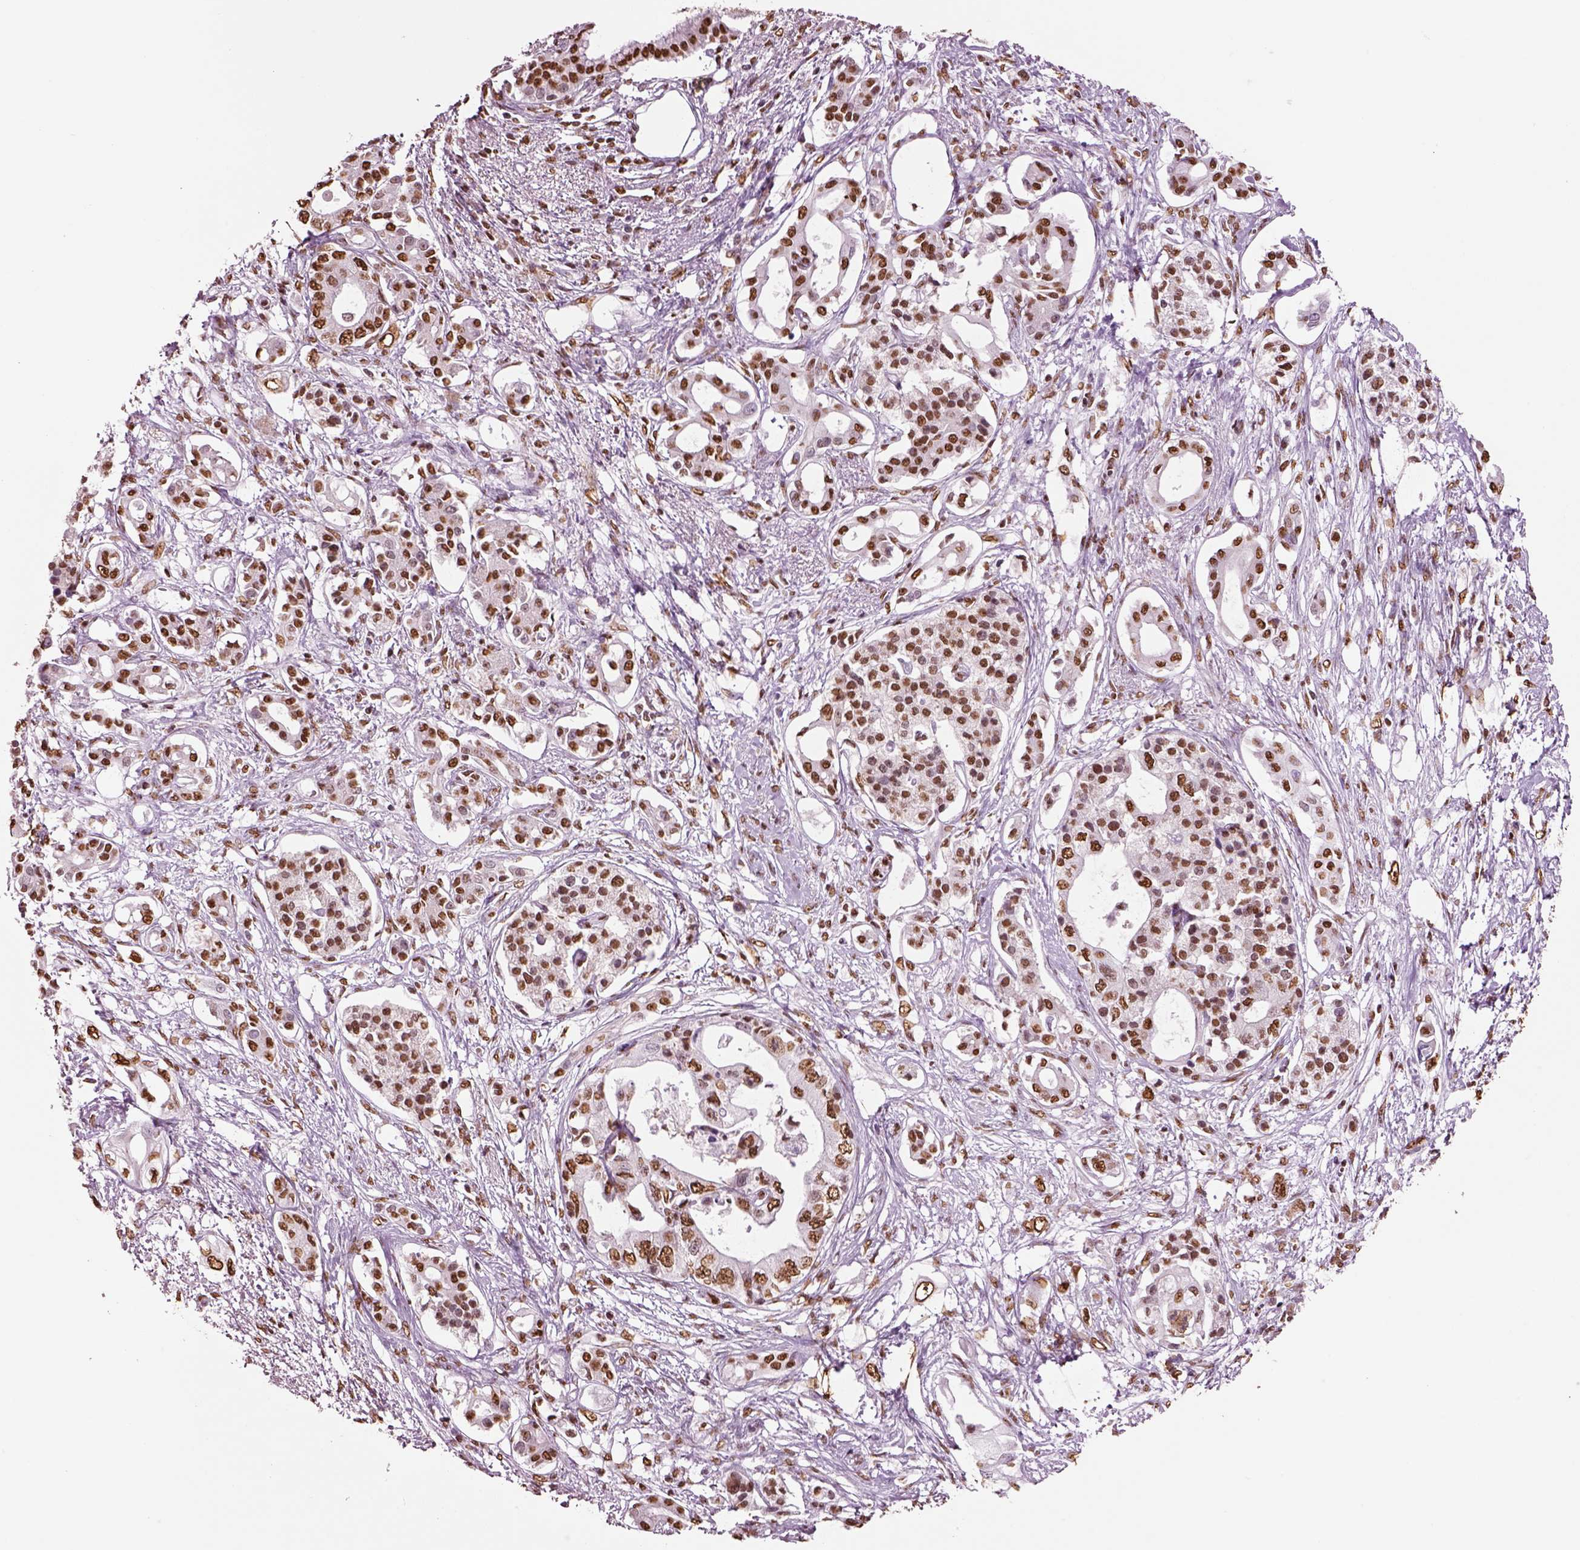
{"staining": {"intensity": "moderate", "quantity": ">75%", "location": "nuclear"}, "tissue": "pancreatic cancer", "cell_type": "Tumor cells", "image_type": "cancer", "snomed": [{"axis": "morphology", "description": "Adenocarcinoma, NOS"}, {"axis": "topography", "description": "Pancreas"}], "caption": "Human pancreatic adenocarcinoma stained for a protein (brown) demonstrates moderate nuclear positive positivity in approximately >75% of tumor cells.", "gene": "DDX3X", "patient": {"sex": "female", "age": 63}}